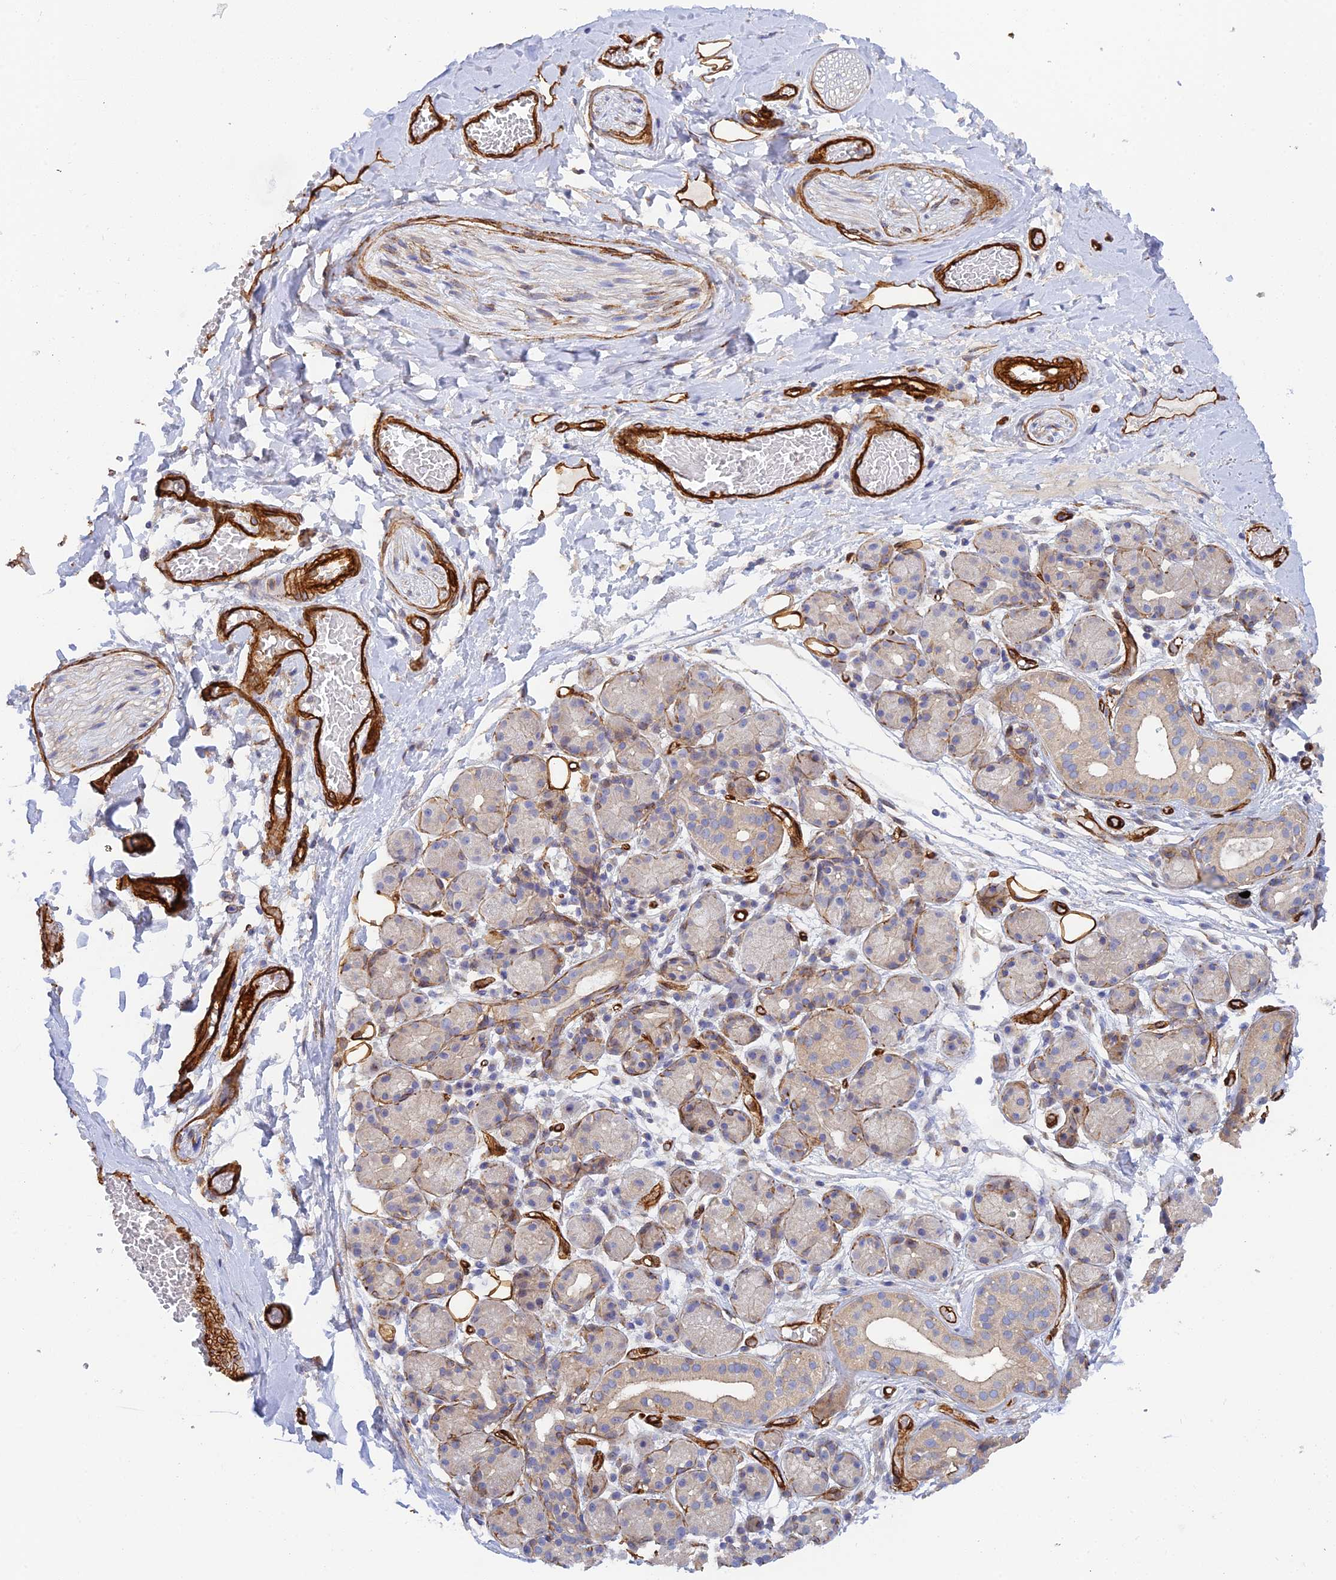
{"staining": {"intensity": "strong", "quantity": ">75%", "location": "cytoplasmic/membranous"}, "tissue": "adipose tissue", "cell_type": "Adipocytes", "image_type": "normal", "snomed": [{"axis": "morphology", "description": "Normal tissue, NOS"}, {"axis": "topography", "description": "Salivary gland"}, {"axis": "topography", "description": "Peripheral nerve tissue"}], "caption": "Unremarkable adipose tissue displays strong cytoplasmic/membranous positivity in about >75% of adipocytes, visualized by immunohistochemistry. (IHC, brightfield microscopy, high magnification).", "gene": "MYO9A", "patient": {"sex": "male", "age": 62}}